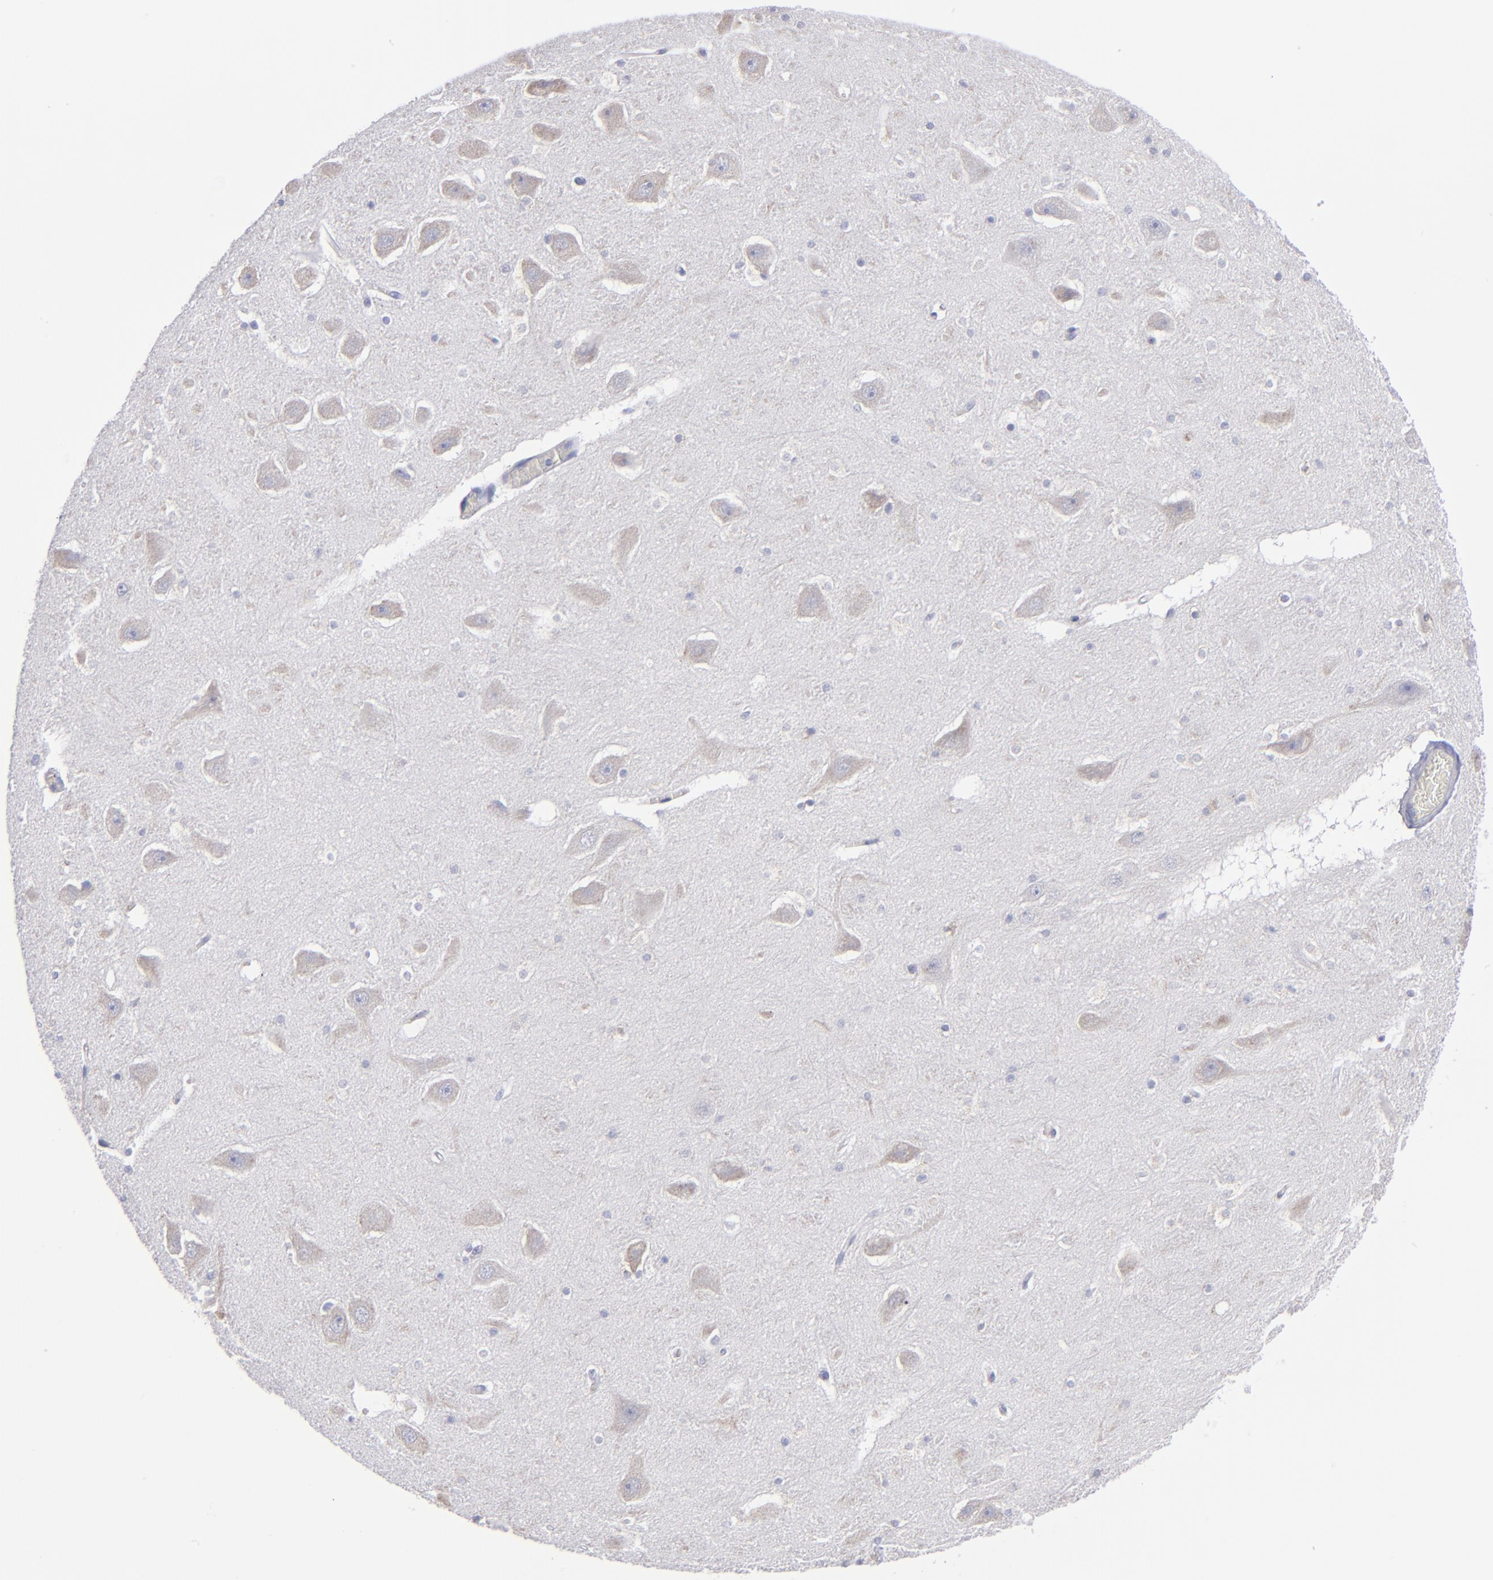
{"staining": {"intensity": "negative", "quantity": "none", "location": "none"}, "tissue": "hippocampus", "cell_type": "Glial cells", "image_type": "normal", "snomed": [{"axis": "morphology", "description": "Normal tissue, NOS"}, {"axis": "topography", "description": "Hippocampus"}], "caption": "This is an immunohistochemistry (IHC) photomicrograph of normal hippocampus. There is no staining in glial cells.", "gene": "MFGE8", "patient": {"sex": "male", "age": 45}}